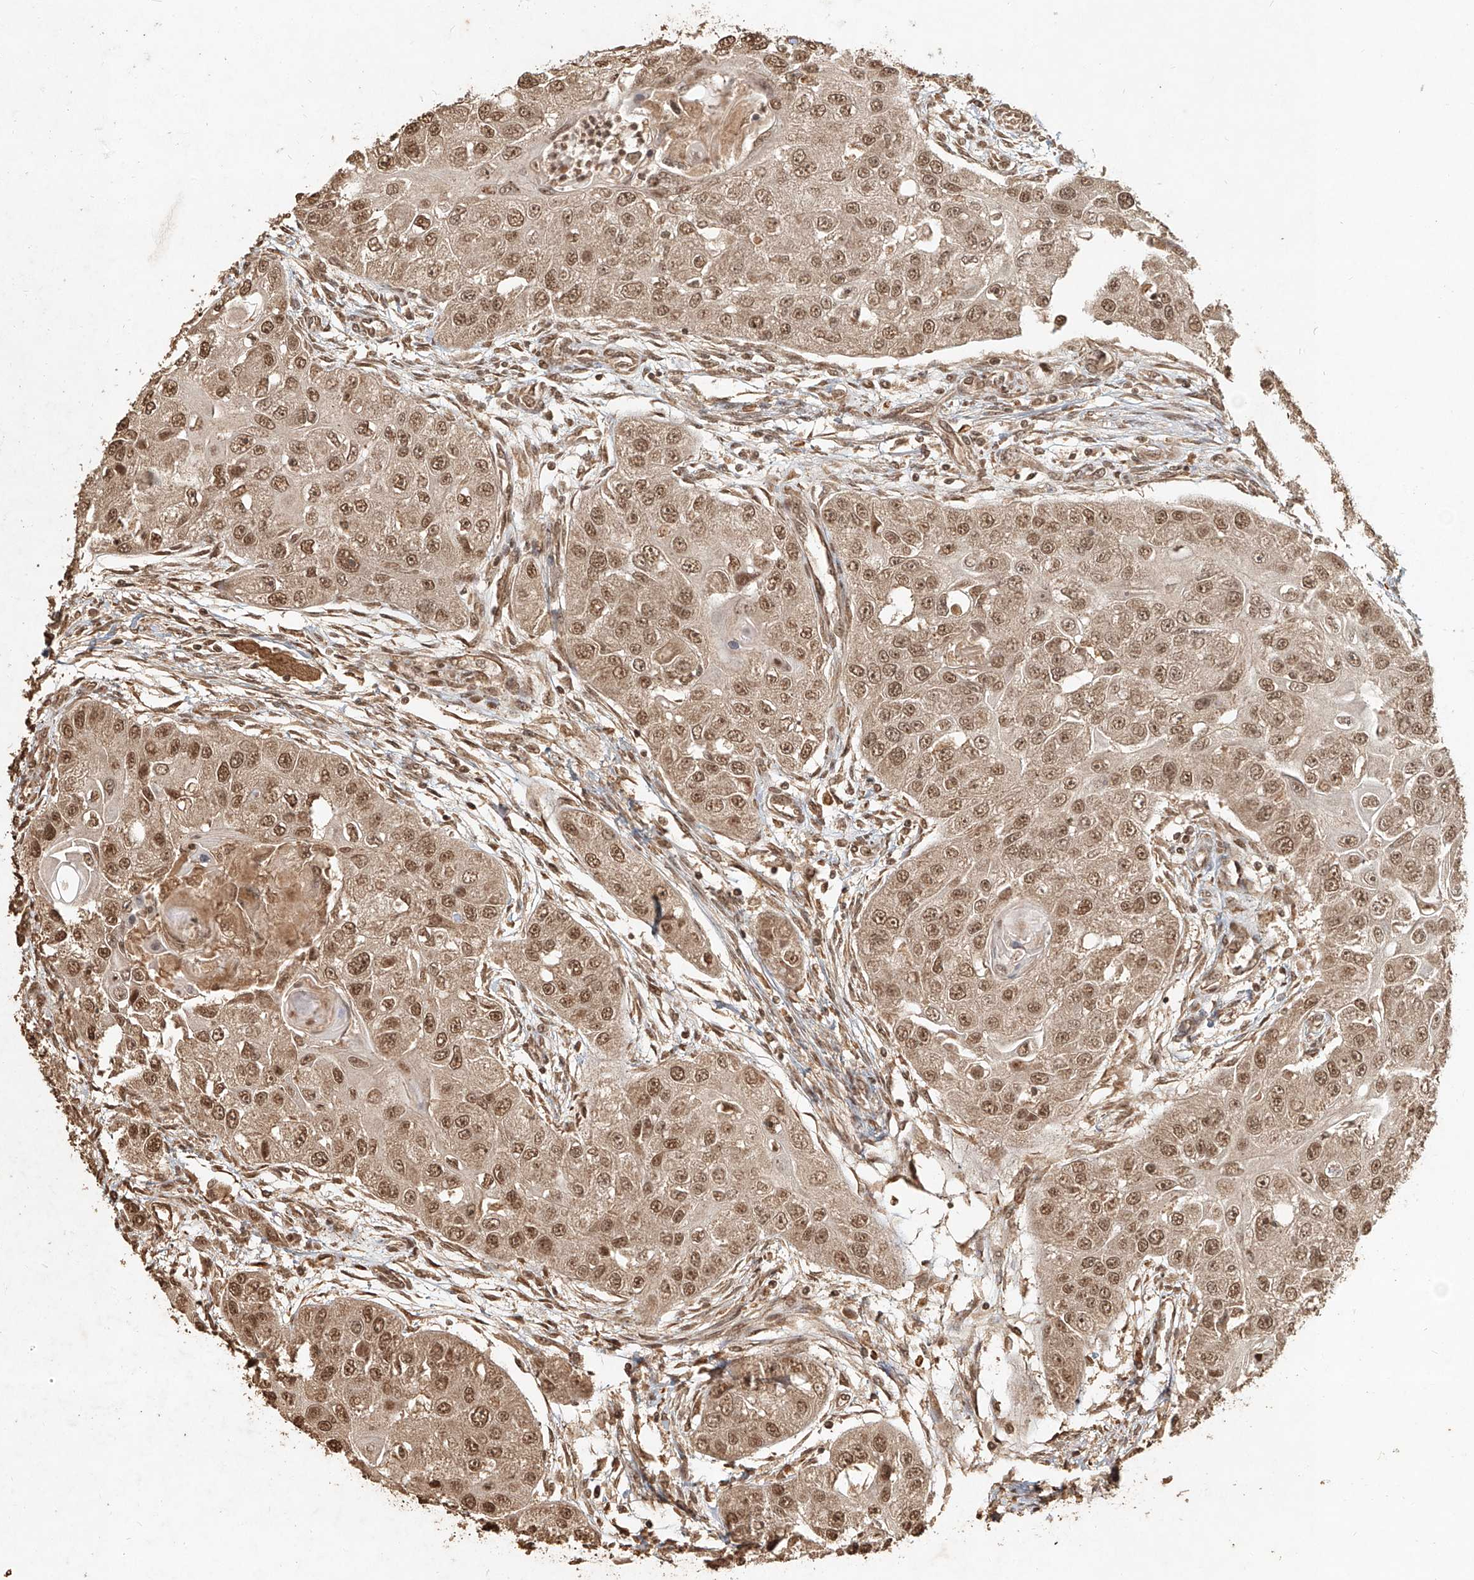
{"staining": {"intensity": "moderate", "quantity": ">75%", "location": "nuclear"}, "tissue": "head and neck cancer", "cell_type": "Tumor cells", "image_type": "cancer", "snomed": [{"axis": "morphology", "description": "Normal tissue, NOS"}, {"axis": "morphology", "description": "Squamous cell carcinoma, NOS"}, {"axis": "topography", "description": "Skeletal muscle"}, {"axis": "topography", "description": "Head-Neck"}], "caption": "This photomicrograph exhibits immunohistochemistry (IHC) staining of head and neck cancer (squamous cell carcinoma), with medium moderate nuclear expression in about >75% of tumor cells.", "gene": "UBE2K", "patient": {"sex": "male", "age": 51}}